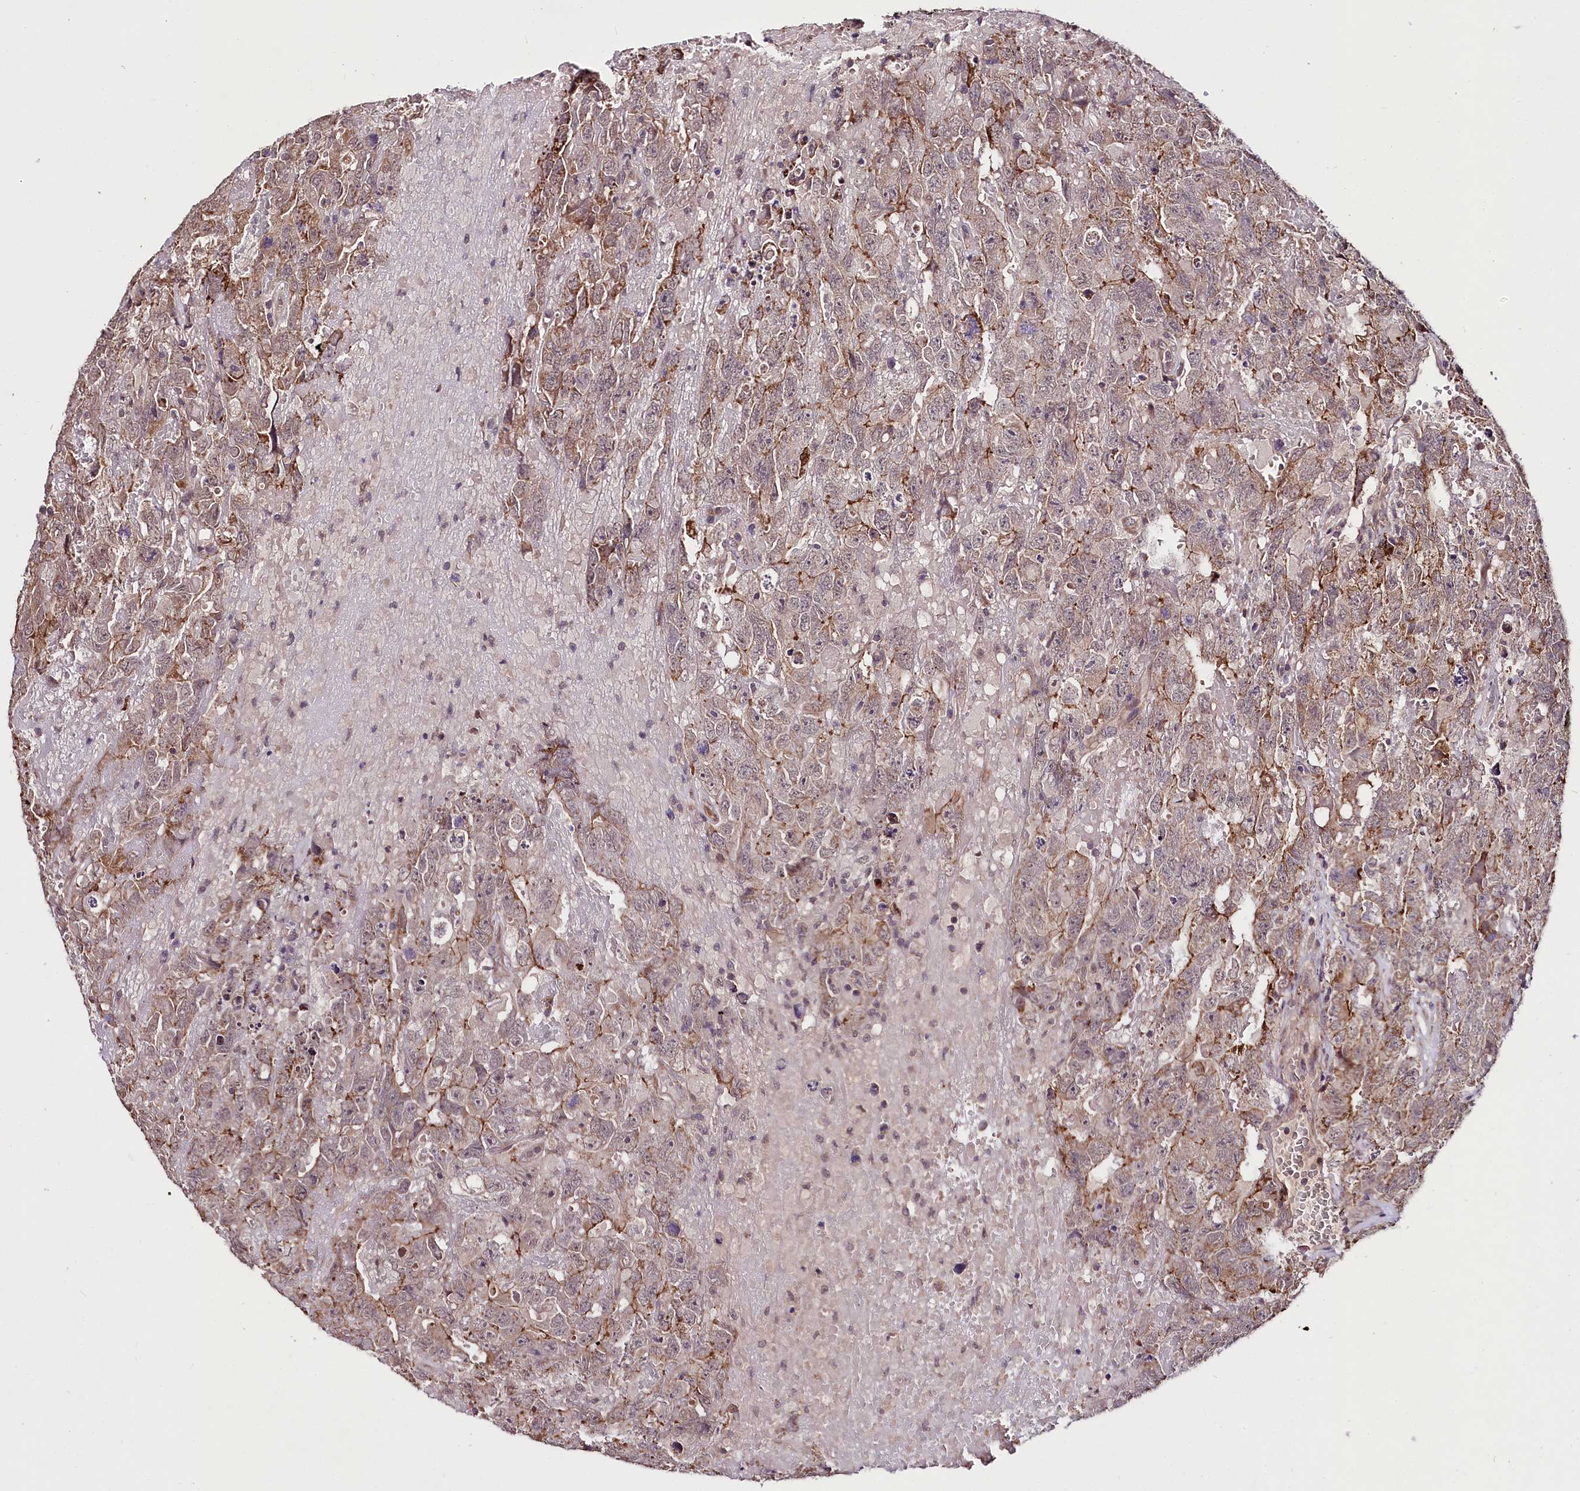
{"staining": {"intensity": "moderate", "quantity": "25%-75%", "location": "cytoplasmic/membranous"}, "tissue": "testis cancer", "cell_type": "Tumor cells", "image_type": "cancer", "snomed": [{"axis": "morphology", "description": "Carcinoma, Embryonal, NOS"}, {"axis": "topography", "description": "Testis"}], "caption": "Immunohistochemical staining of human testis cancer (embryonal carcinoma) exhibits moderate cytoplasmic/membranous protein staining in about 25%-75% of tumor cells.", "gene": "TAFAZZIN", "patient": {"sex": "male", "age": 45}}